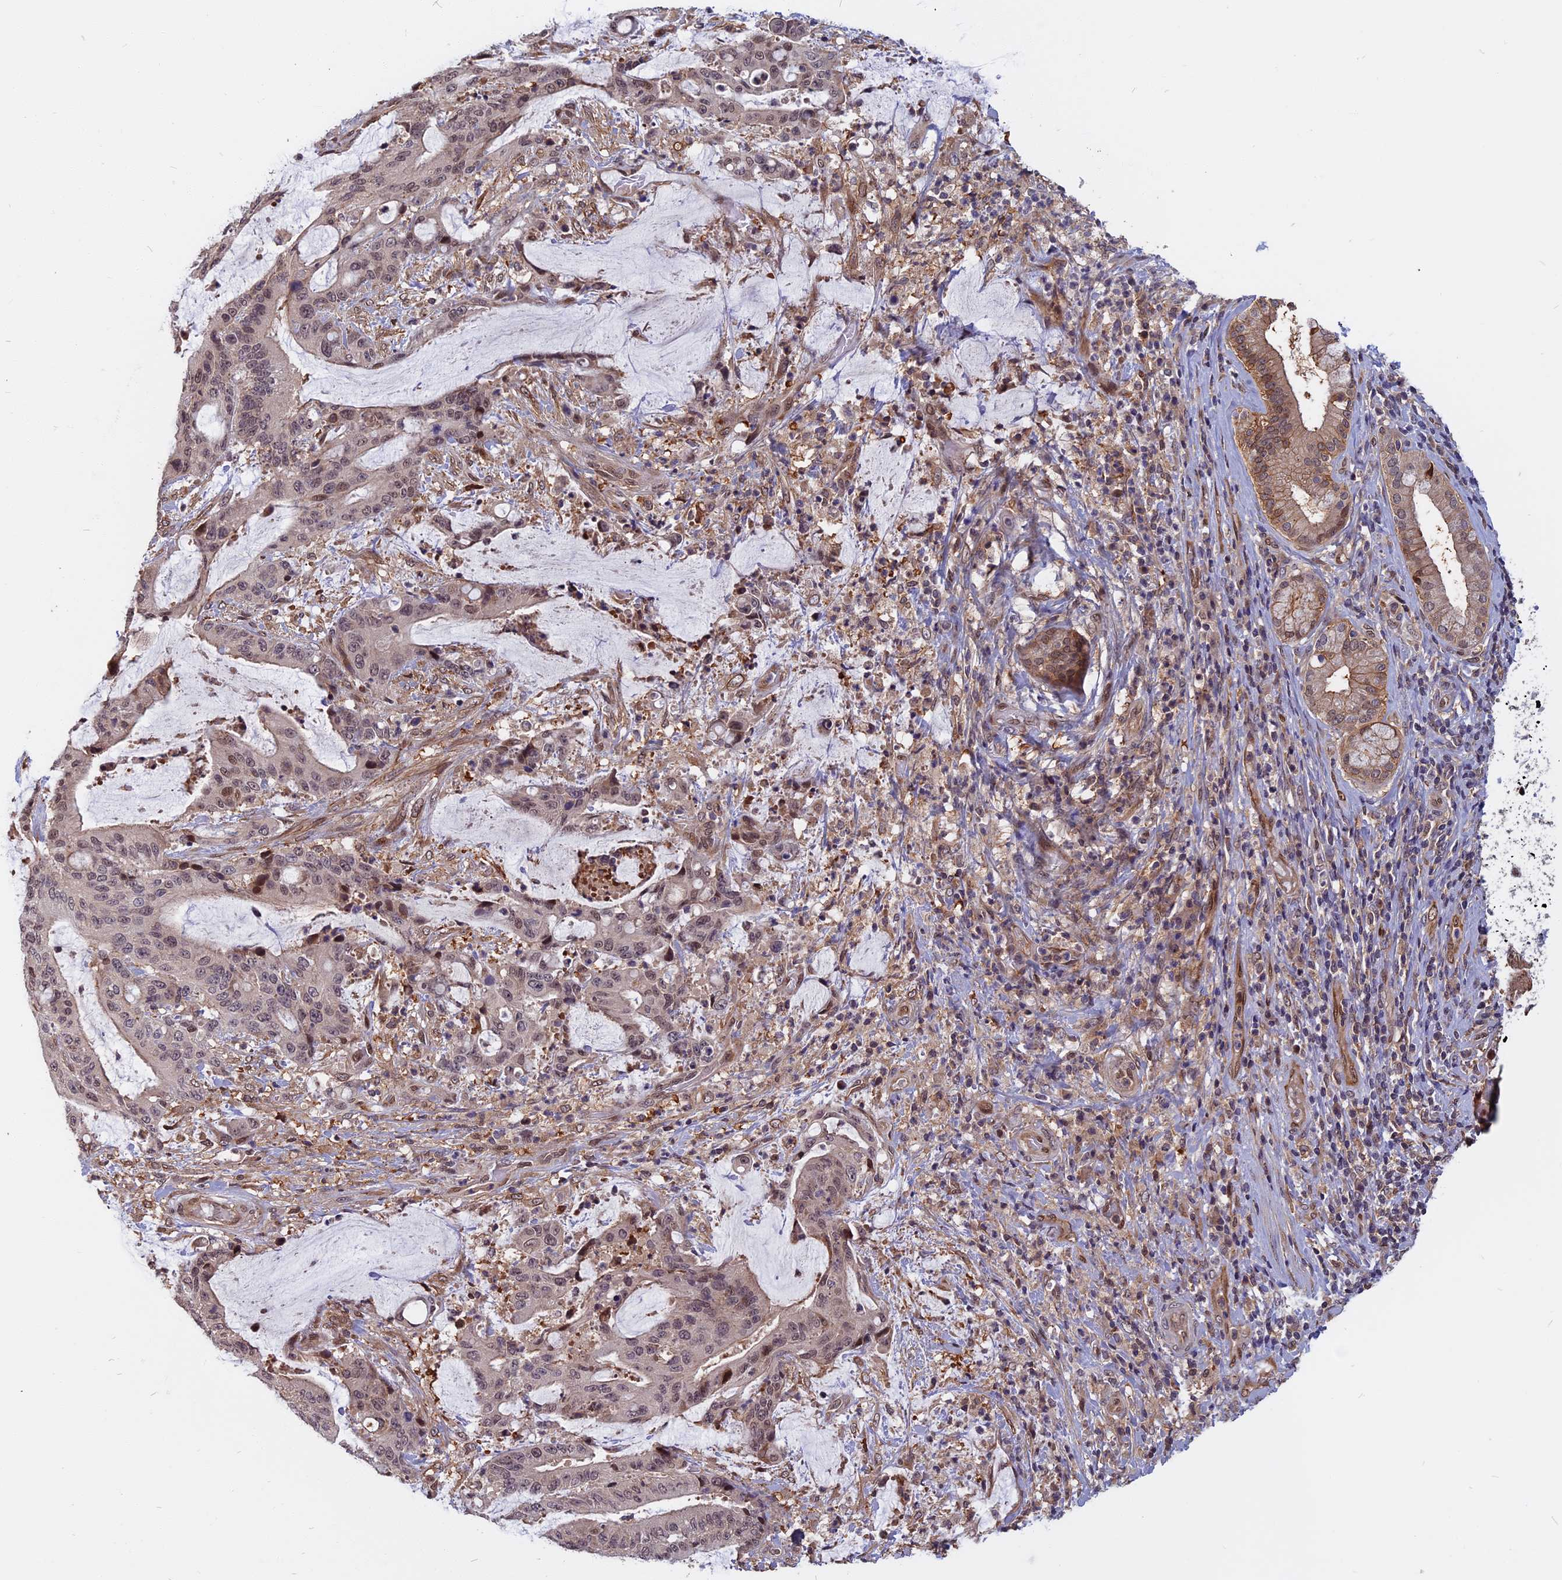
{"staining": {"intensity": "weak", "quantity": ">75%", "location": "nuclear"}, "tissue": "liver cancer", "cell_type": "Tumor cells", "image_type": "cancer", "snomed": [{"axis": "morphology", "description": "Normal tissue, NOS"}, {"axis": "morphology", "description": "Cholangiocarcinoma"}, {"axis": "topography", "description": "Liver"}, {"axis": "topography", "description": "Peripheral nerve tissue"}], "caption": "The histopathology image demonstrates staining of liver cholangiocarcinoma, revealing weak nuclear protein expression (brown color) within tumor cells.", "gene": "SPG11", "patient": {"sex": "female", "age": 73}}